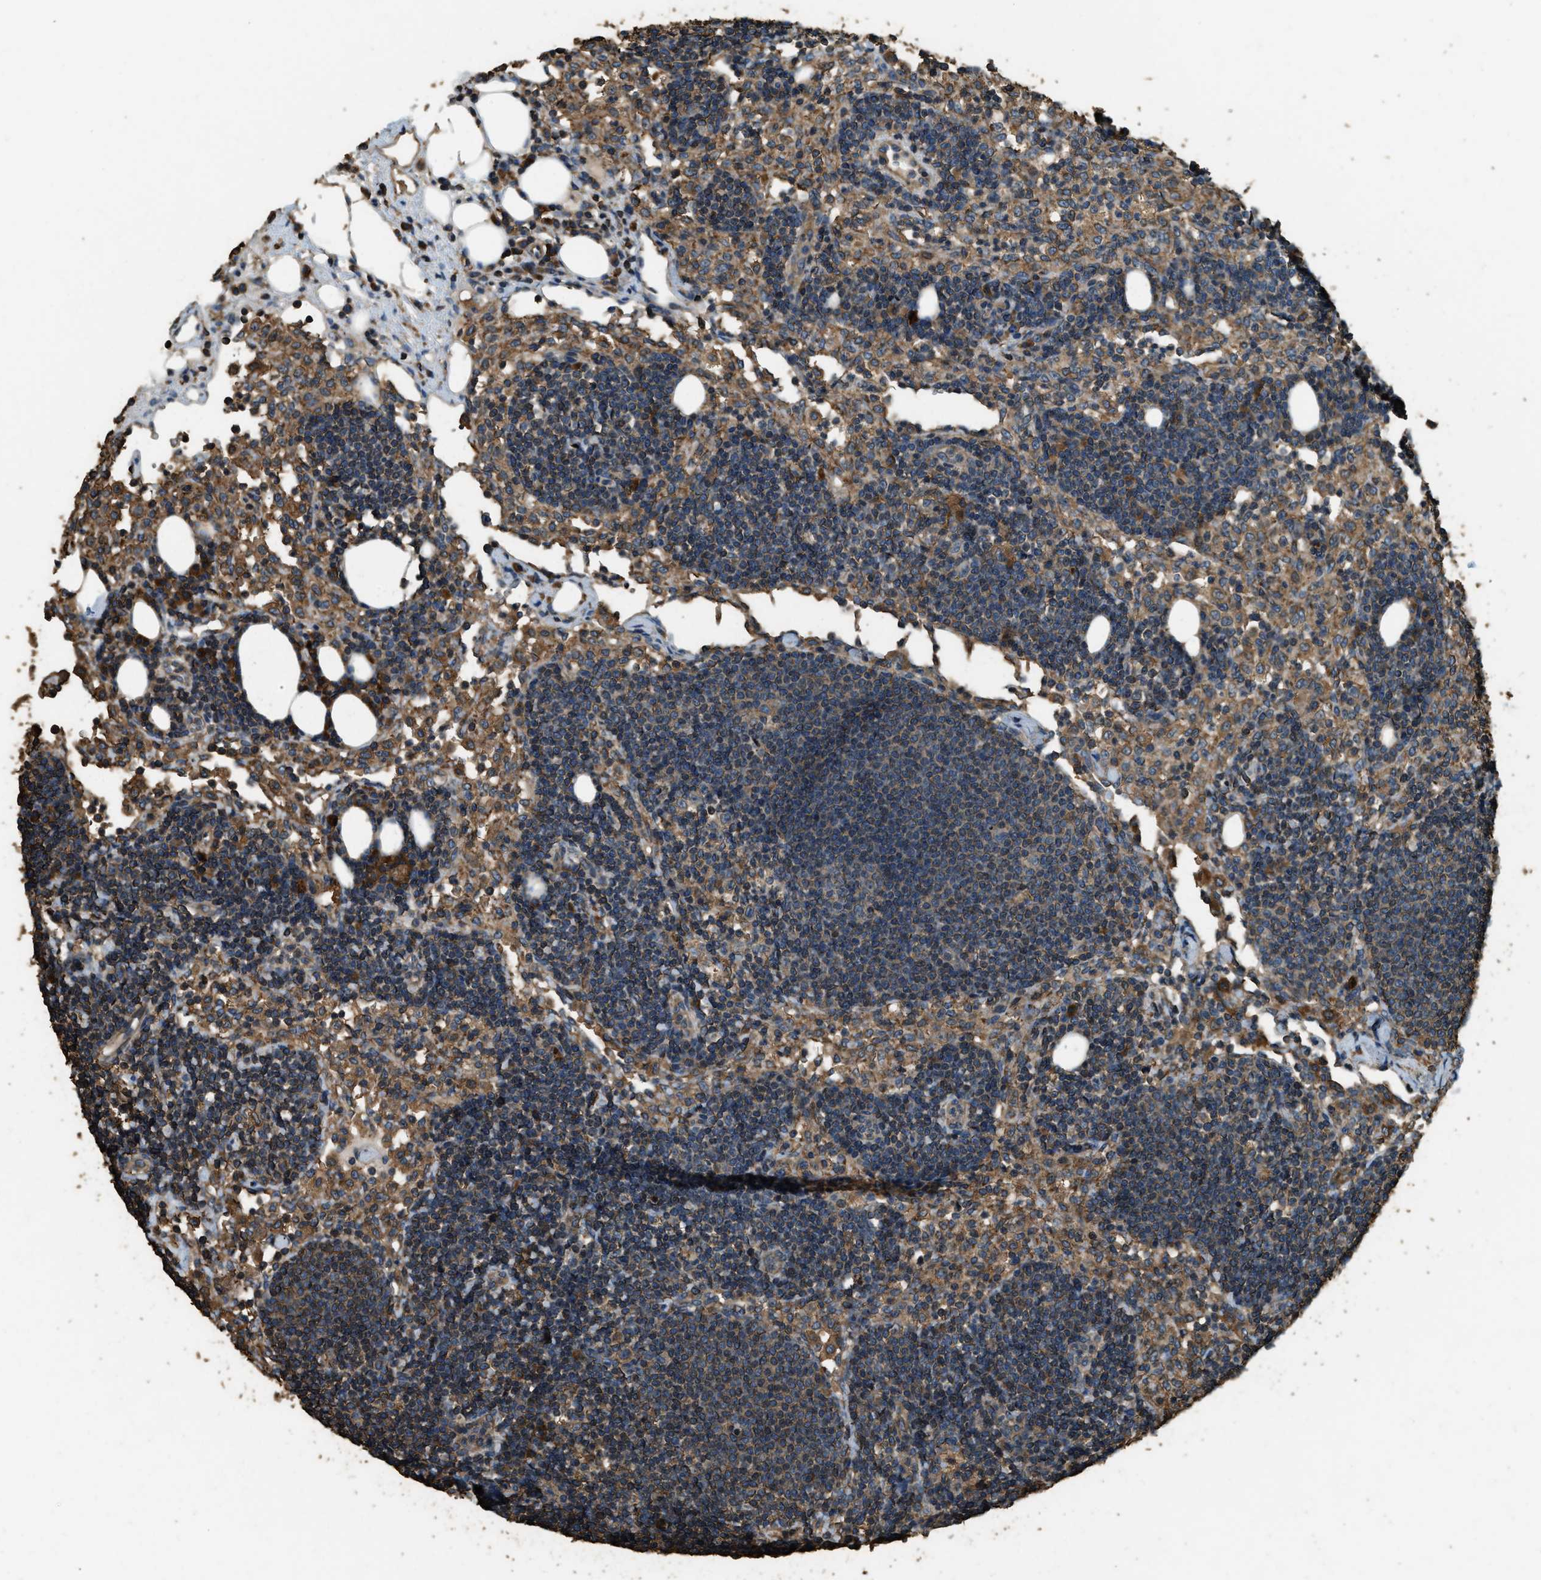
{"staining": {"intensity": "weak", "quantity": "25%-75%", "location": "cytoplasmic/membranous"}, "tissue": "lymph node", "cell_type": "Germinal center cells", "image_type": "normal", "snomed": [{"axis": "morphology", "description": "Normal tissue, NOS"}, {"axis": "morphology", "description": "Carcinoid, malignant, NOS"}, {"axis": "topography", "description": "Lymph node"}], "caption": "The image reveals a brown stain indicating the presence of a protein in the cytoplasmic/membranous of germinal center cells in lymph node. (brown staining indicates protein expression, while blue staining denotes nuclei).", "gene": "ERGIC1", "patient": {"sex": "male", "age": 47}}